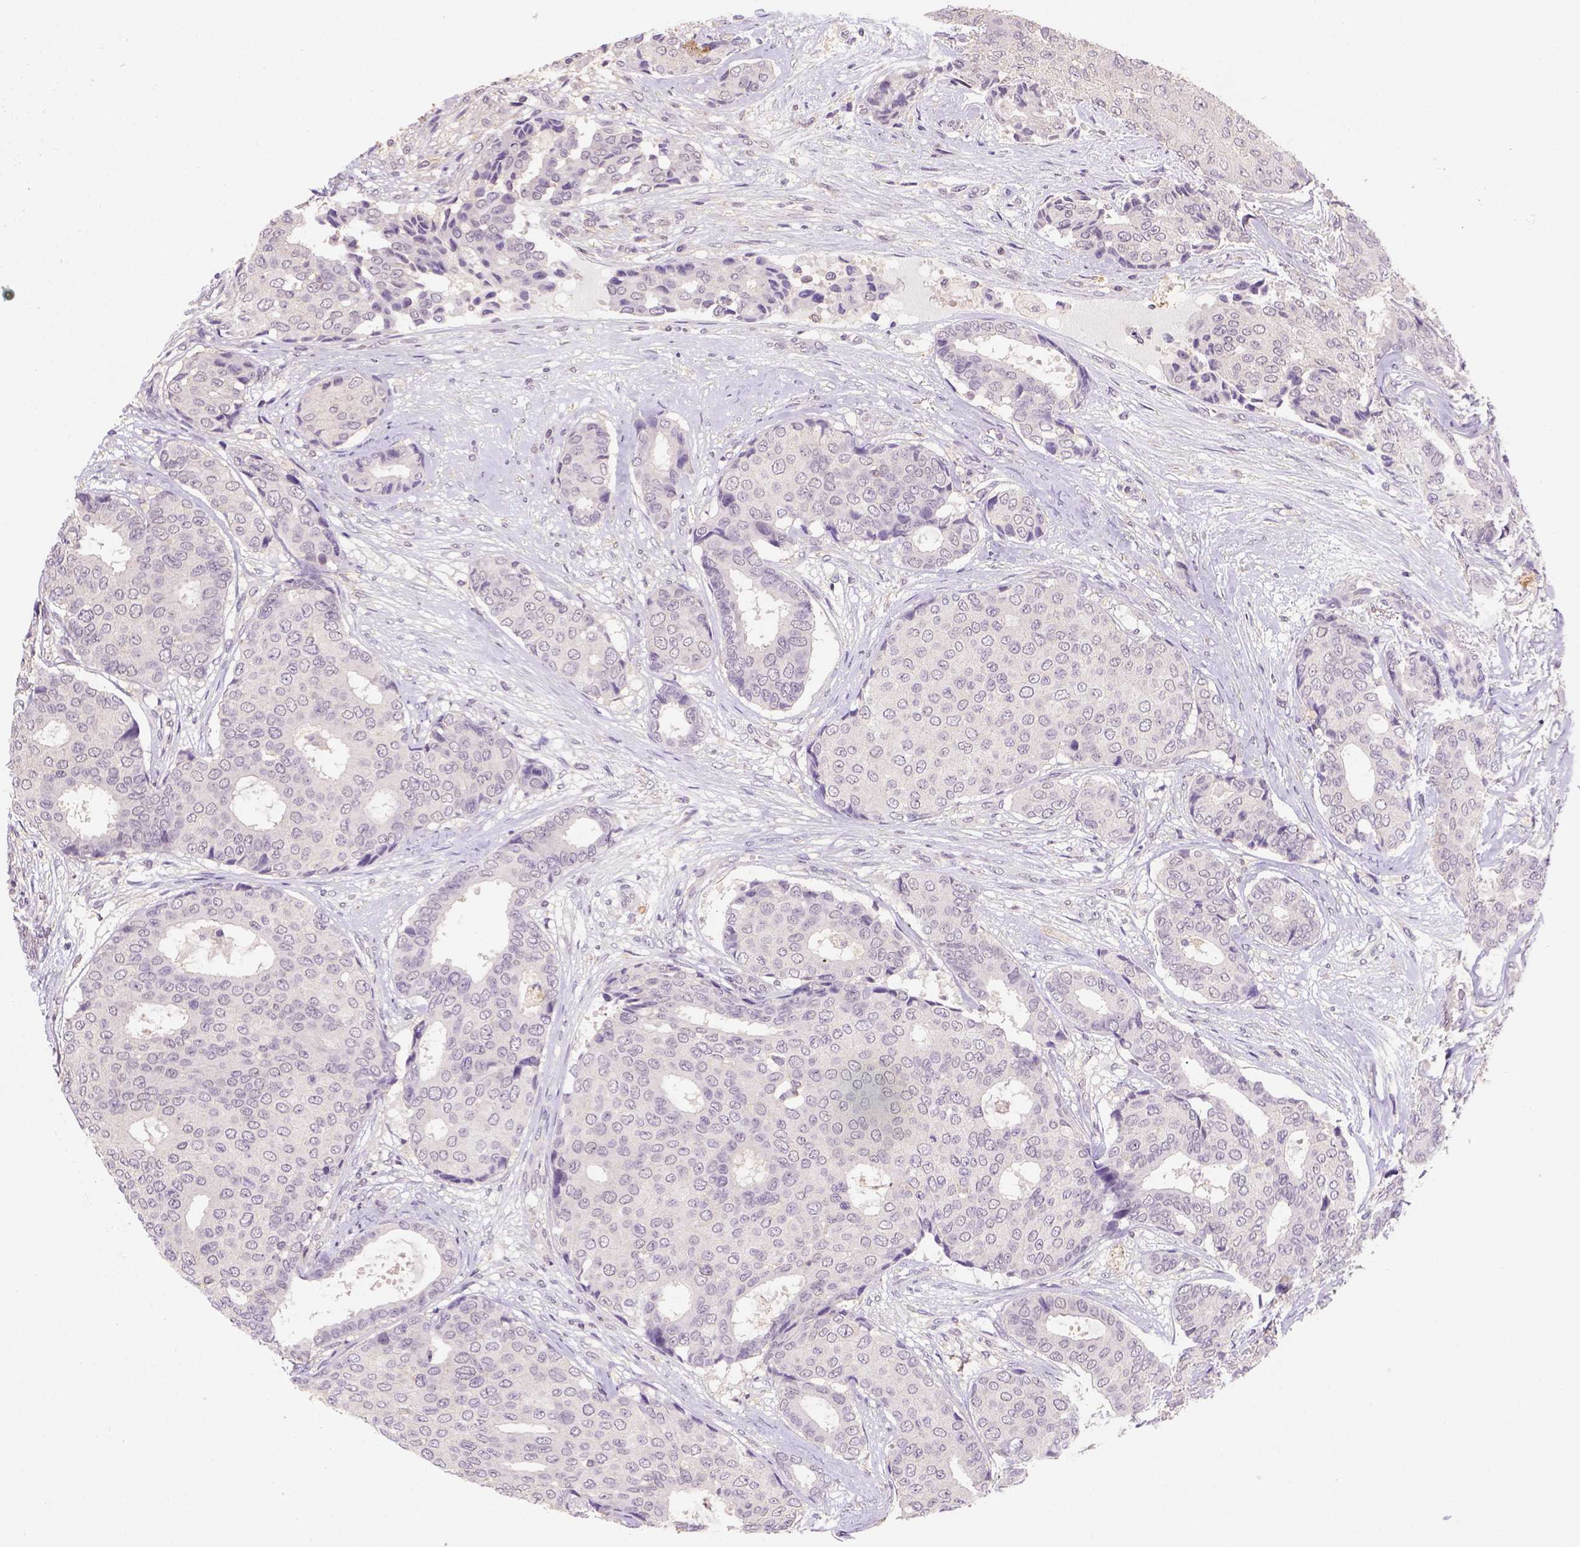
{"staining": {"intensity": "weak", "quantity": ">75%", "location": "cytoplasmic/membranous,nuclear"}, "tissue": "breast cancer", "cell_type": "Tumor cells", "image_type": "cancer", "snomed": [{"axis": "morphology", "description": "Duct carcinoma"}, {"axis": "topography", "description": "Breast"}], "caption": "Immunohistochemical staining of human breast intraductal carcinoma displays low levels of weak cytoplasmic/membranous and nuclear protein staining in about >75% of tumor cells.", "gene": "SCML4", "patient": {"sex": "female", "age": 75}}